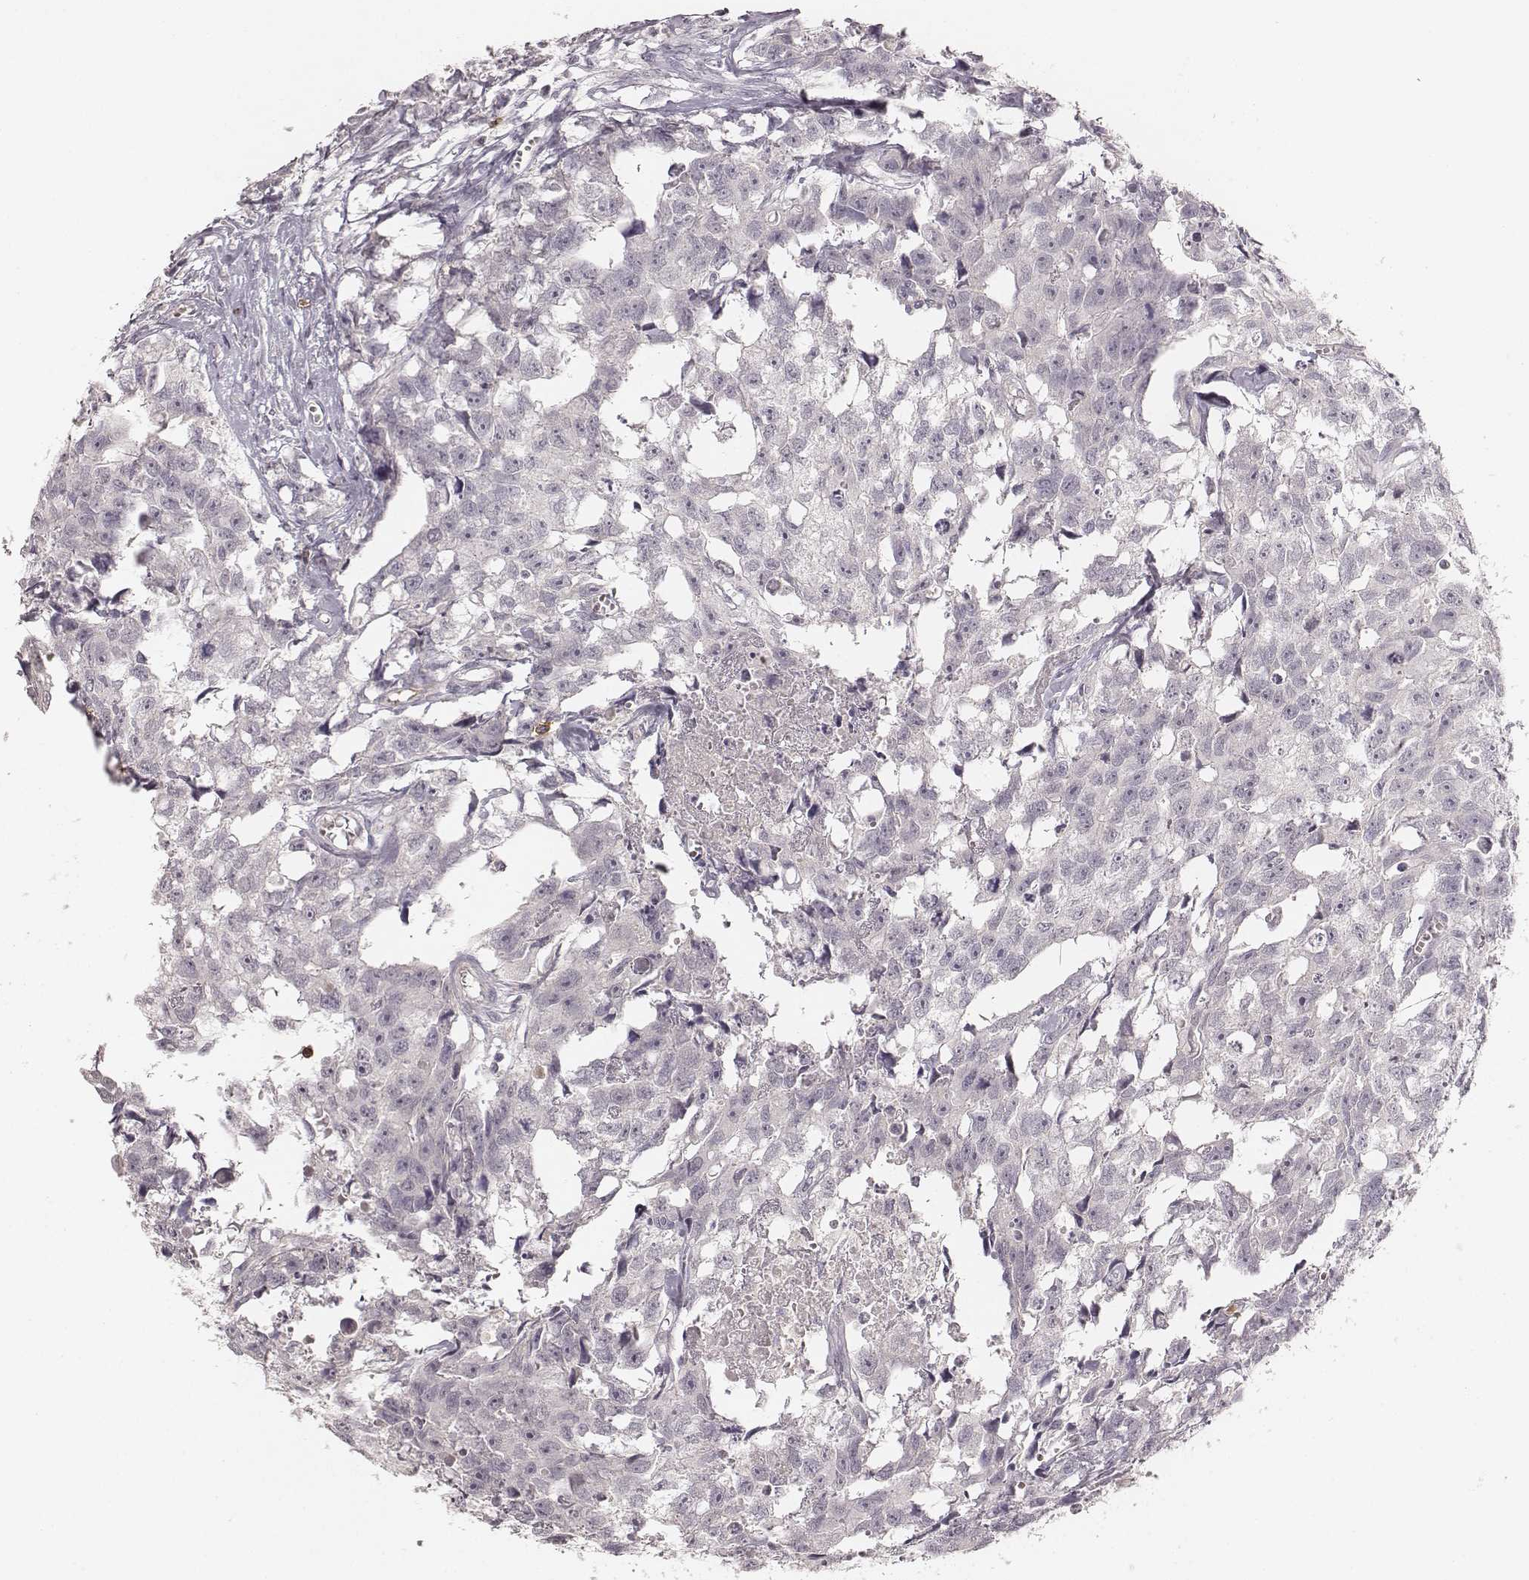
{"staining": {"intensity": "negative", "quantity": "none", "location": "none"}, "tissue": "testis cancer", "cell_type": "Tumor cells", "image_type": "cancer", "snomed": [{"axis": "morphology", "description": "Carcinoma, Embryonal, NOS"}, {"axis": "morphology", "description": "Teratoma, malignant, NOS"}, {"axis": "topography", "description": "Testis"}], "caption": "Tumor cells are negative for protein expression in human testis embryonal carcinoma.", "gene": "CD8A", "patient": {"sex": "male", "age": 44}}